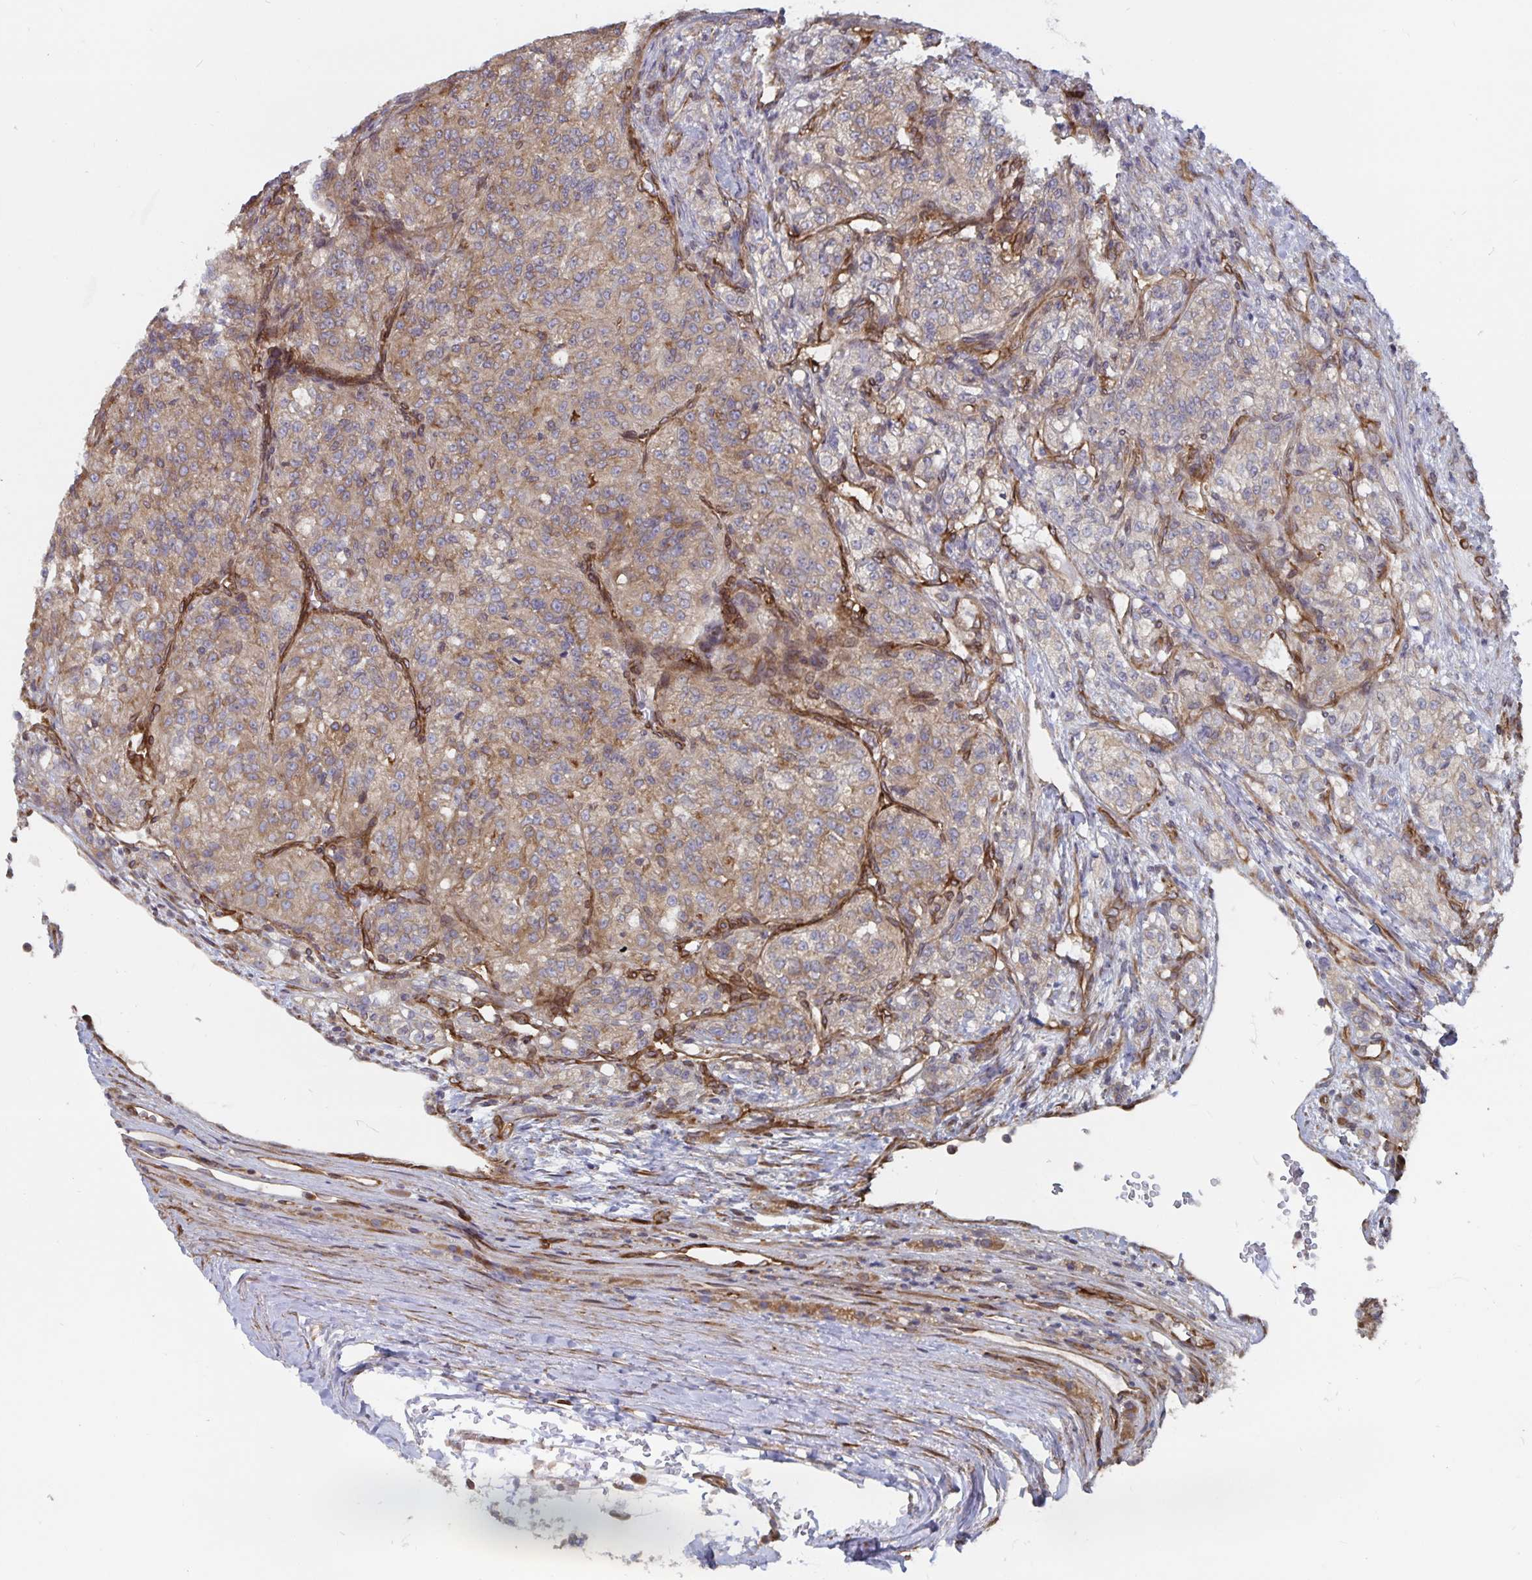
{"staining": {"intensity": "weak", "quantity": ">75%", "location": "cytoplasmic/membranous"}, "tissue": "renal cancer", "cell_type": "Tumor cells", "image_type": "cancer", "snomed": [{"axis": "morphology", "description": "Adenocarcinoma, NOS"}, {"axis": "topography", "description": "Kidney"}], "caption": "Brown immunohistochemical staining in human adenocarcinoma (renal) shows weak cytoplasmic/membranous positivity in about >75% of tumor cells.", "gene": "BCAP29", "patient": {"sex": "female", "age": 63}}